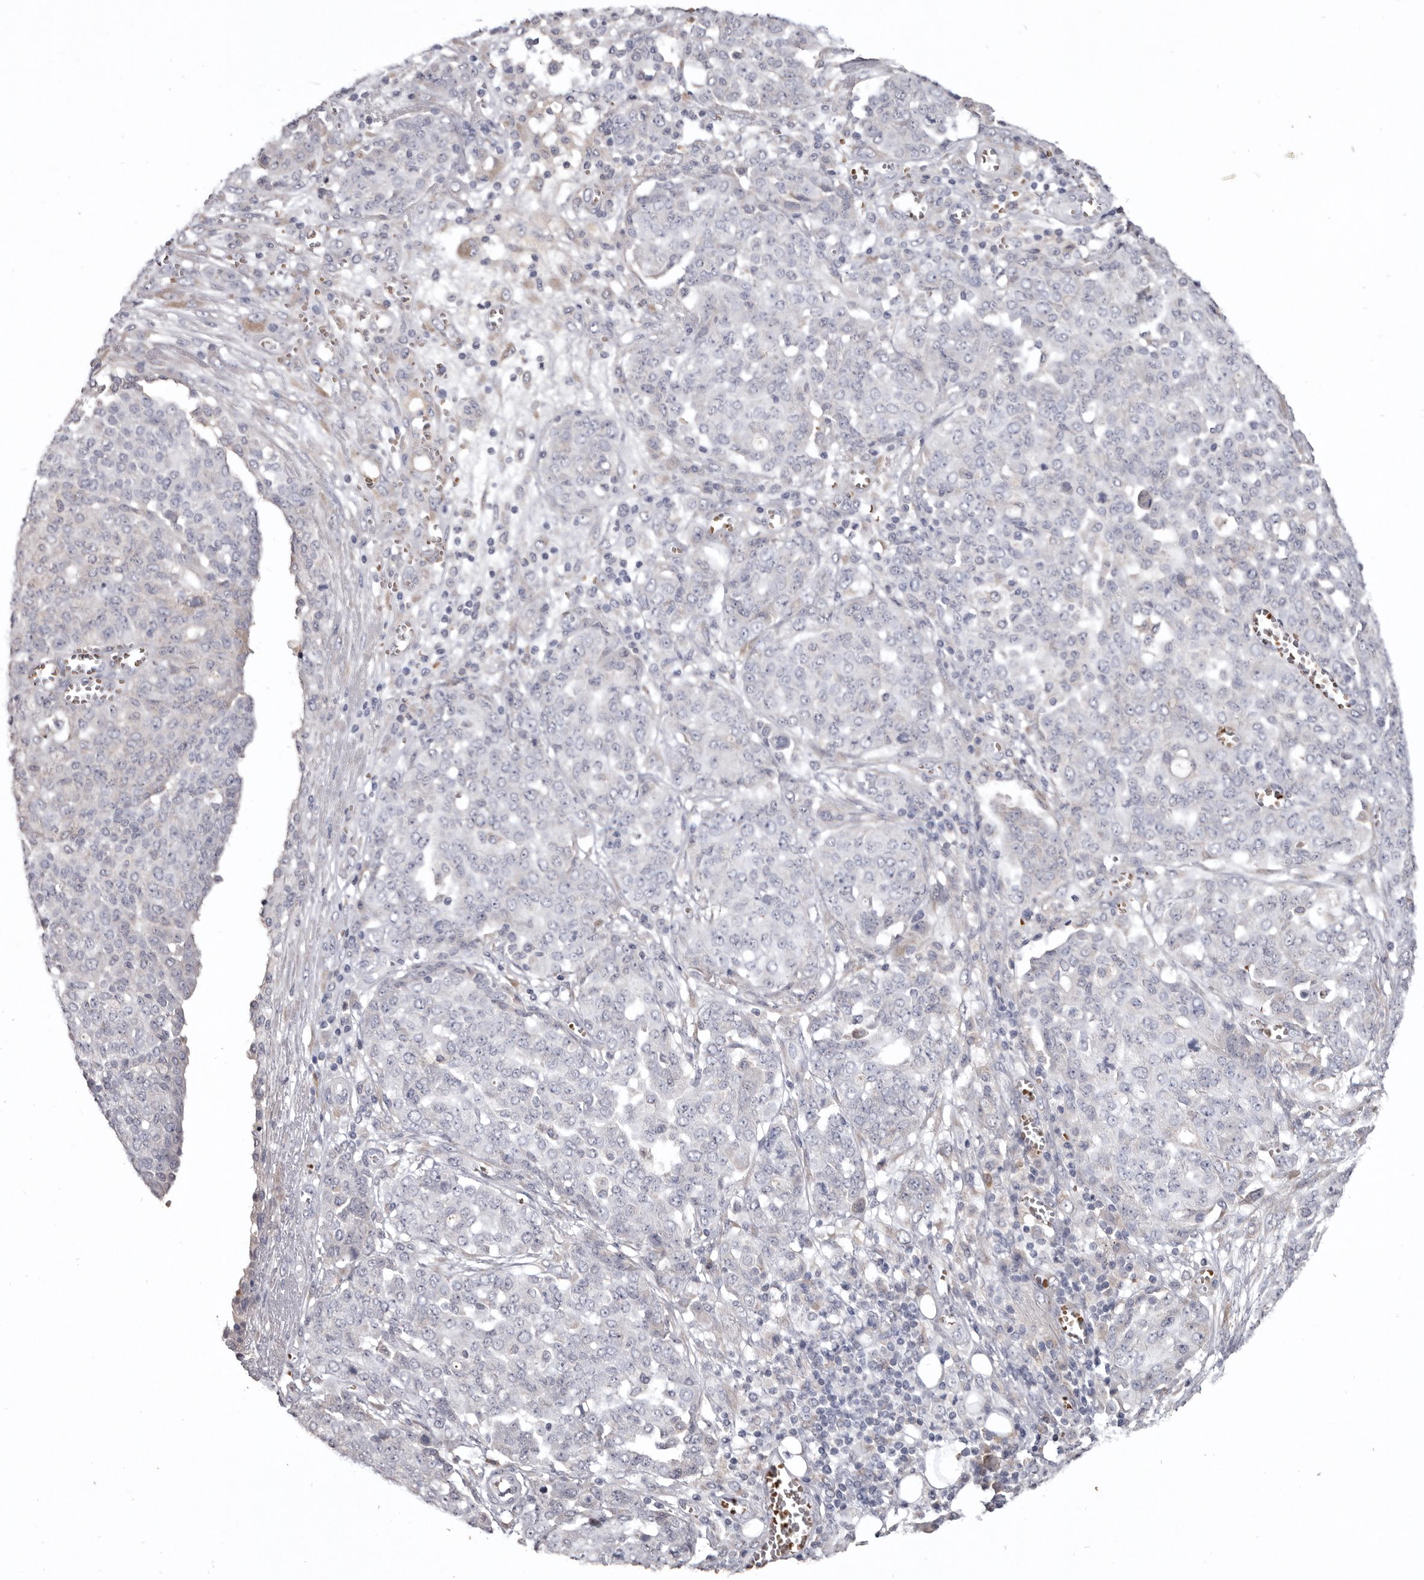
{"staining": {"intensity": "negative", "quantity": "none", "location": "none"}, "tissue": "ovarian cancer", "cell_type": "Tumor cells", "image_type": "cancer", "snomed": [{"axis": "morphology", "description": "Cystadenocarcinoma, serous, NOS"}, {"axis": "topography", "description": "Soft tissue"}, {"axis": "topography", "description": "Ovary"}], "caption": "Immunohistochemical staining of ovarian cancer (serous cystadenocarcinoma) demonstrates no significant expression in tumor cells.", "gene": "NENF", "patient": {"sex": "female", "age": 57}}